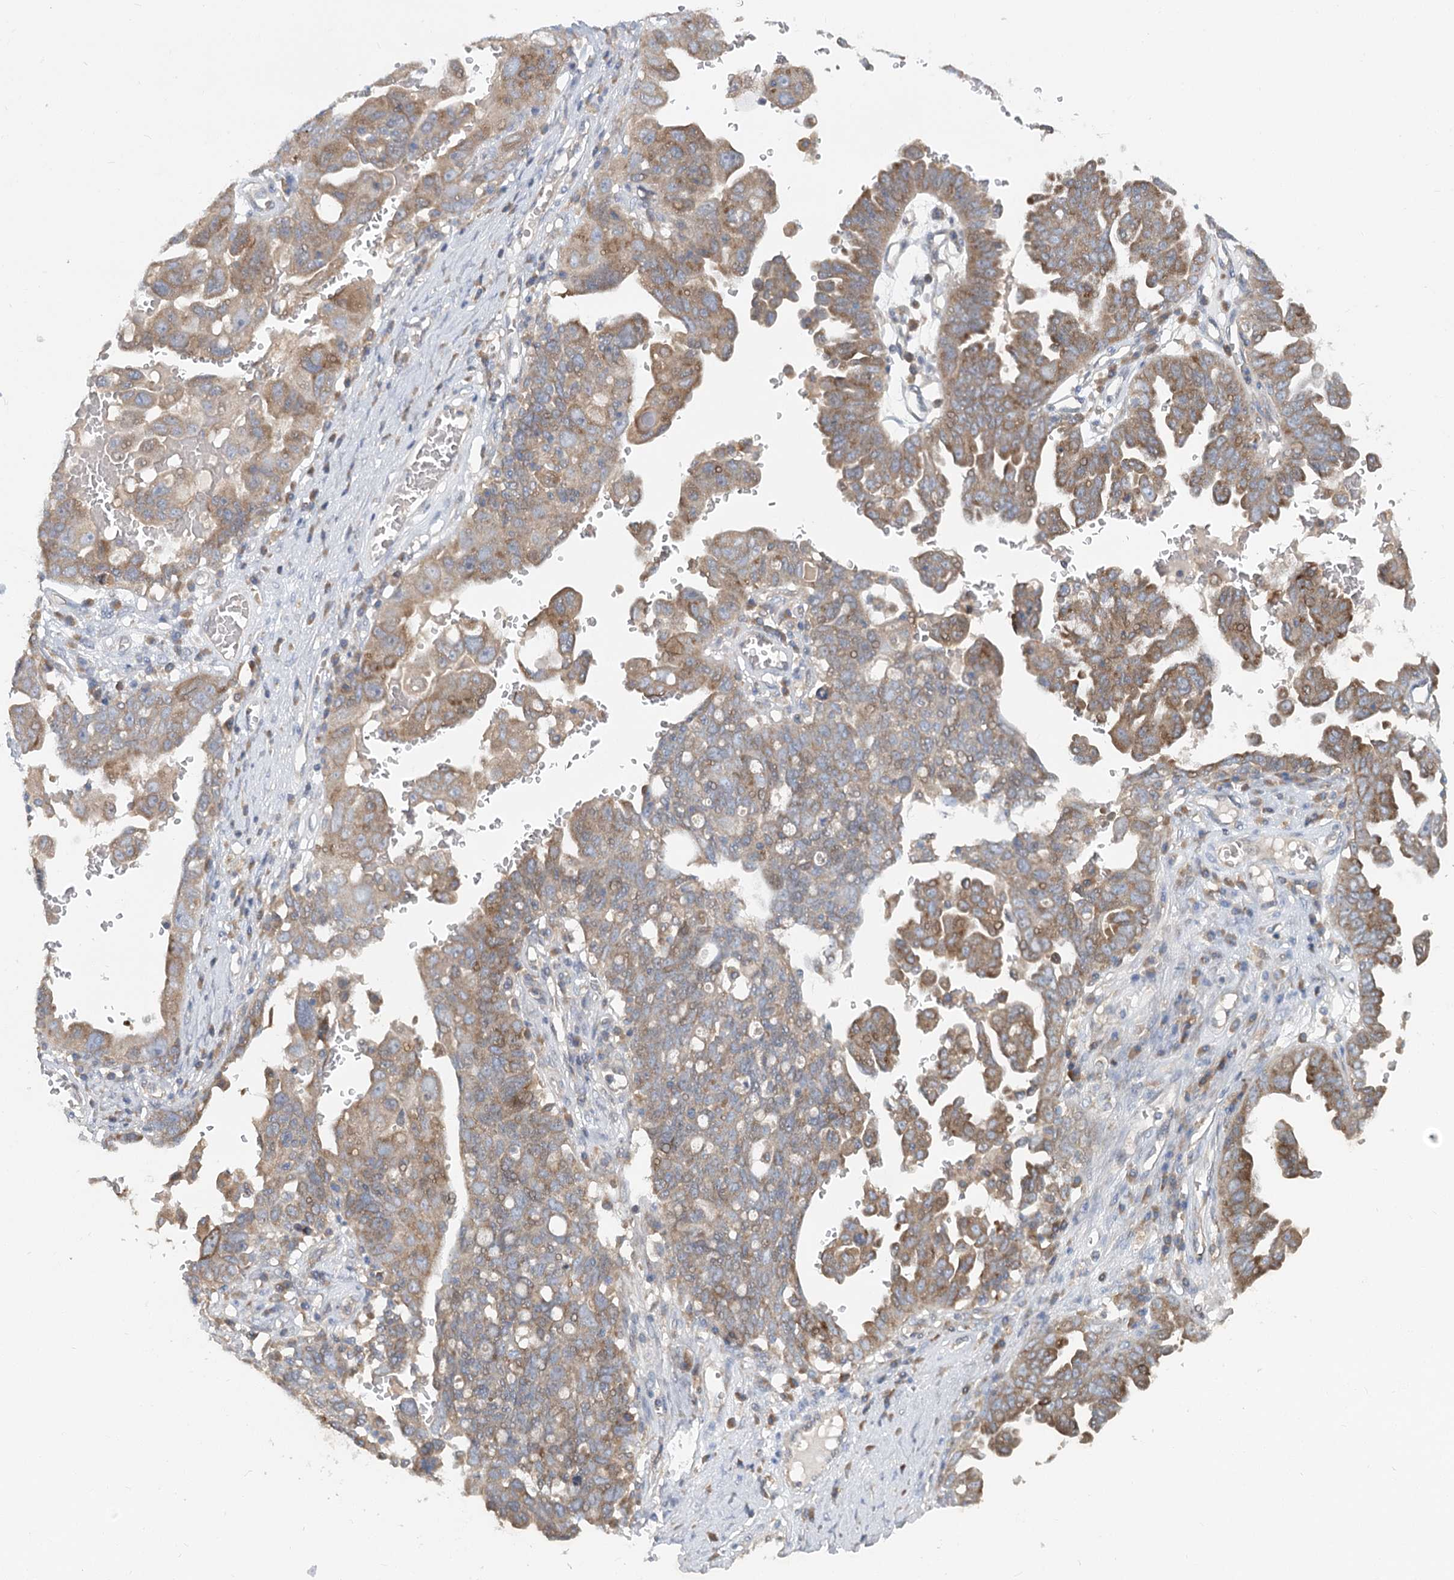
{"staining": {"intensity": "weak", "quantity": ">75%", "location": "cytoplasmic/membranous"}, "tissue": "ovarian cancer", "cell_type": "Tumor cells", "image_type": "cancer", "snomed": [{"axis": "morphology", "description": "Carcinoma, endometroid"}, {"axis": "topography", "description": "Ovary"}], "caption": "A low amount of weak cytoplasmic/membranous expression is seen in approximately >75% of tumor cells in ovarian endometroid carcinoma tissue.", "gene": "PAIP2", "patient": {"sex": "female", "age": 62}}